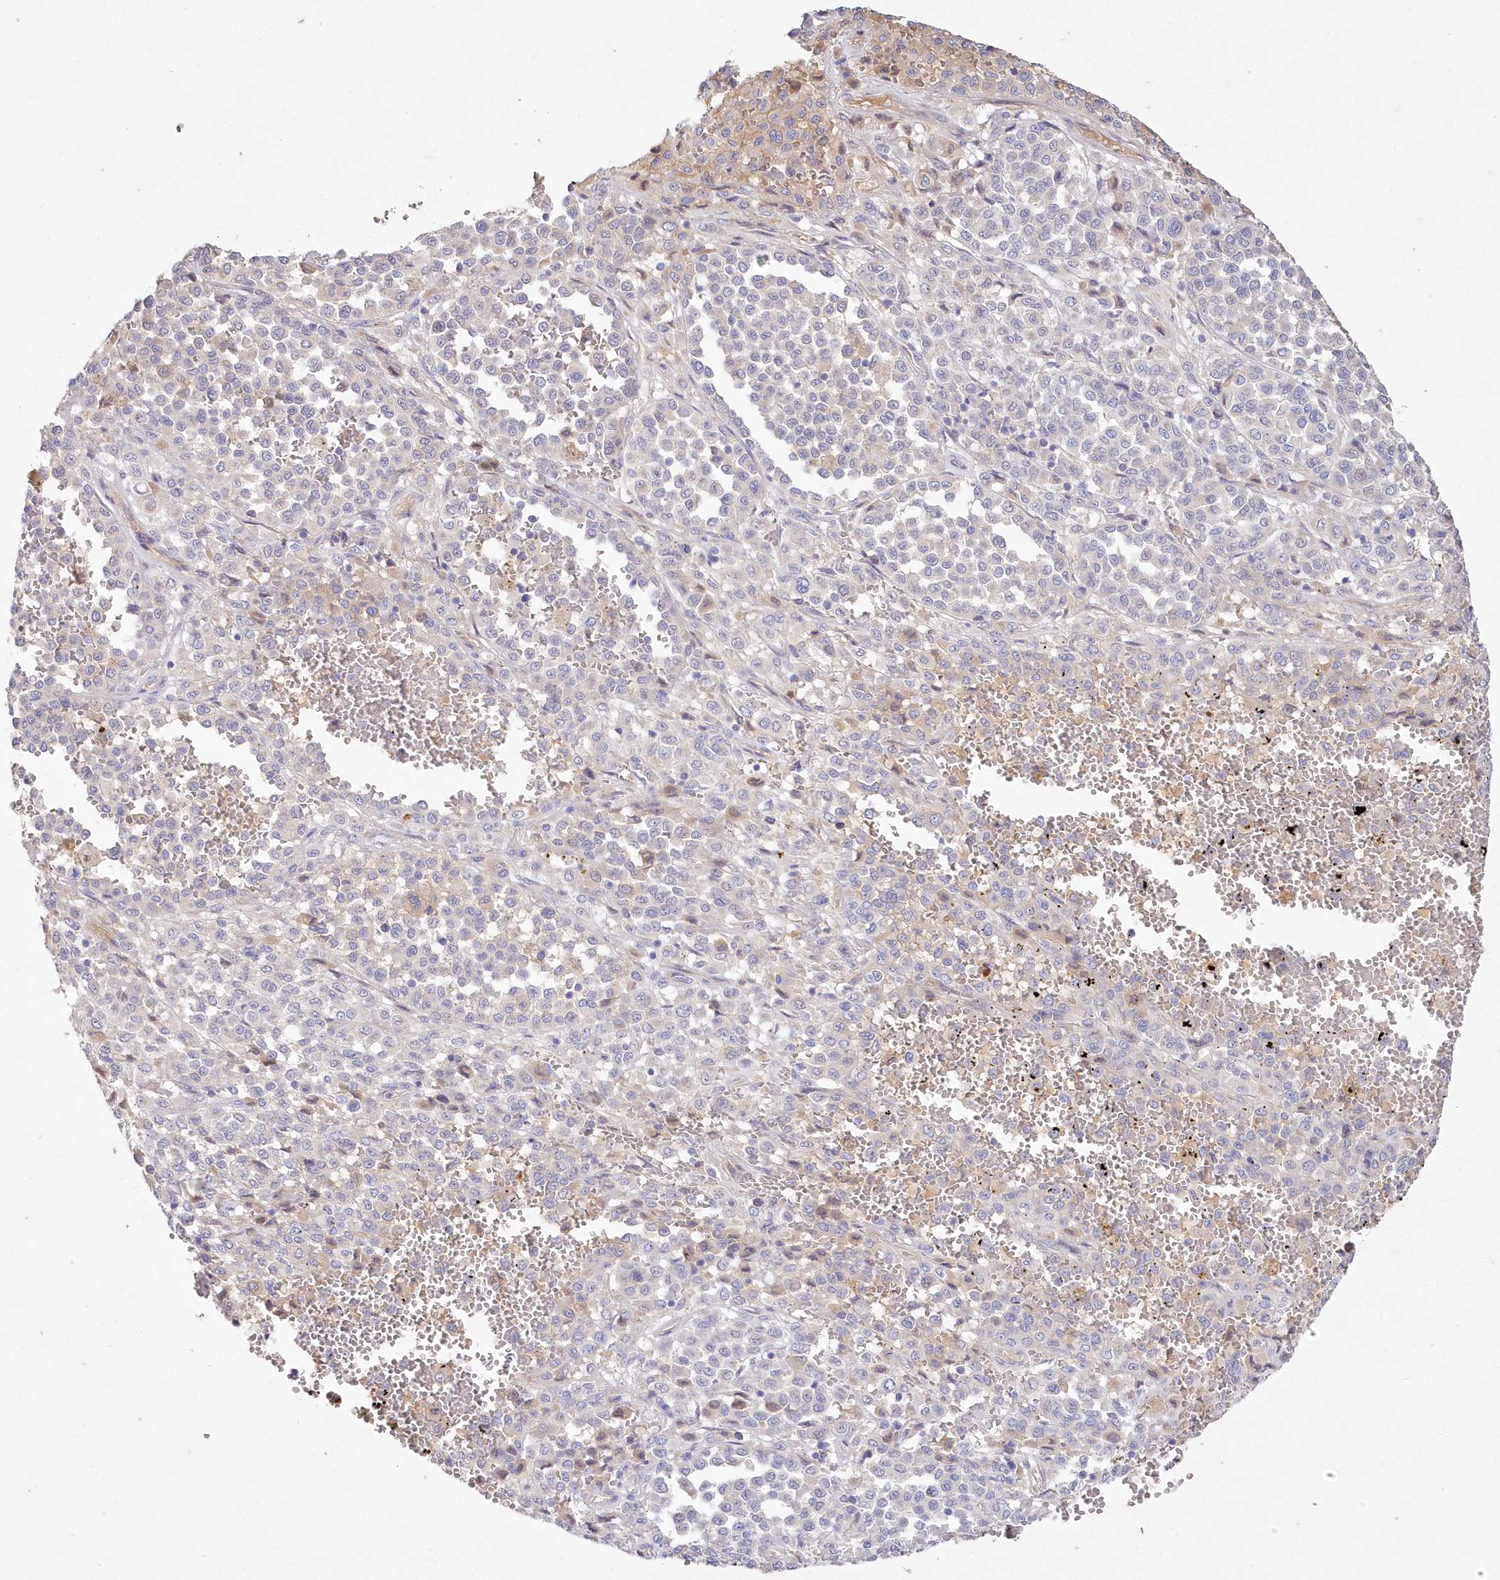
{"staining": {"intensity": "negative", "quantity": "none", "location": "none"}, "tissue": "melanoma", "cell_type": "Tumor cells", "image_type": "cancer", "snomed": [{"axis": "morphology", "description": "Malignant melanoma, Metastatic site"}, {"axis": "topography", "description": "Pancreas"}], "caption": "The image exhibits no staining of tumor cells in melanoma.", "gene": "WBP1L", "patient": {"sex": "female", "age": 30}}